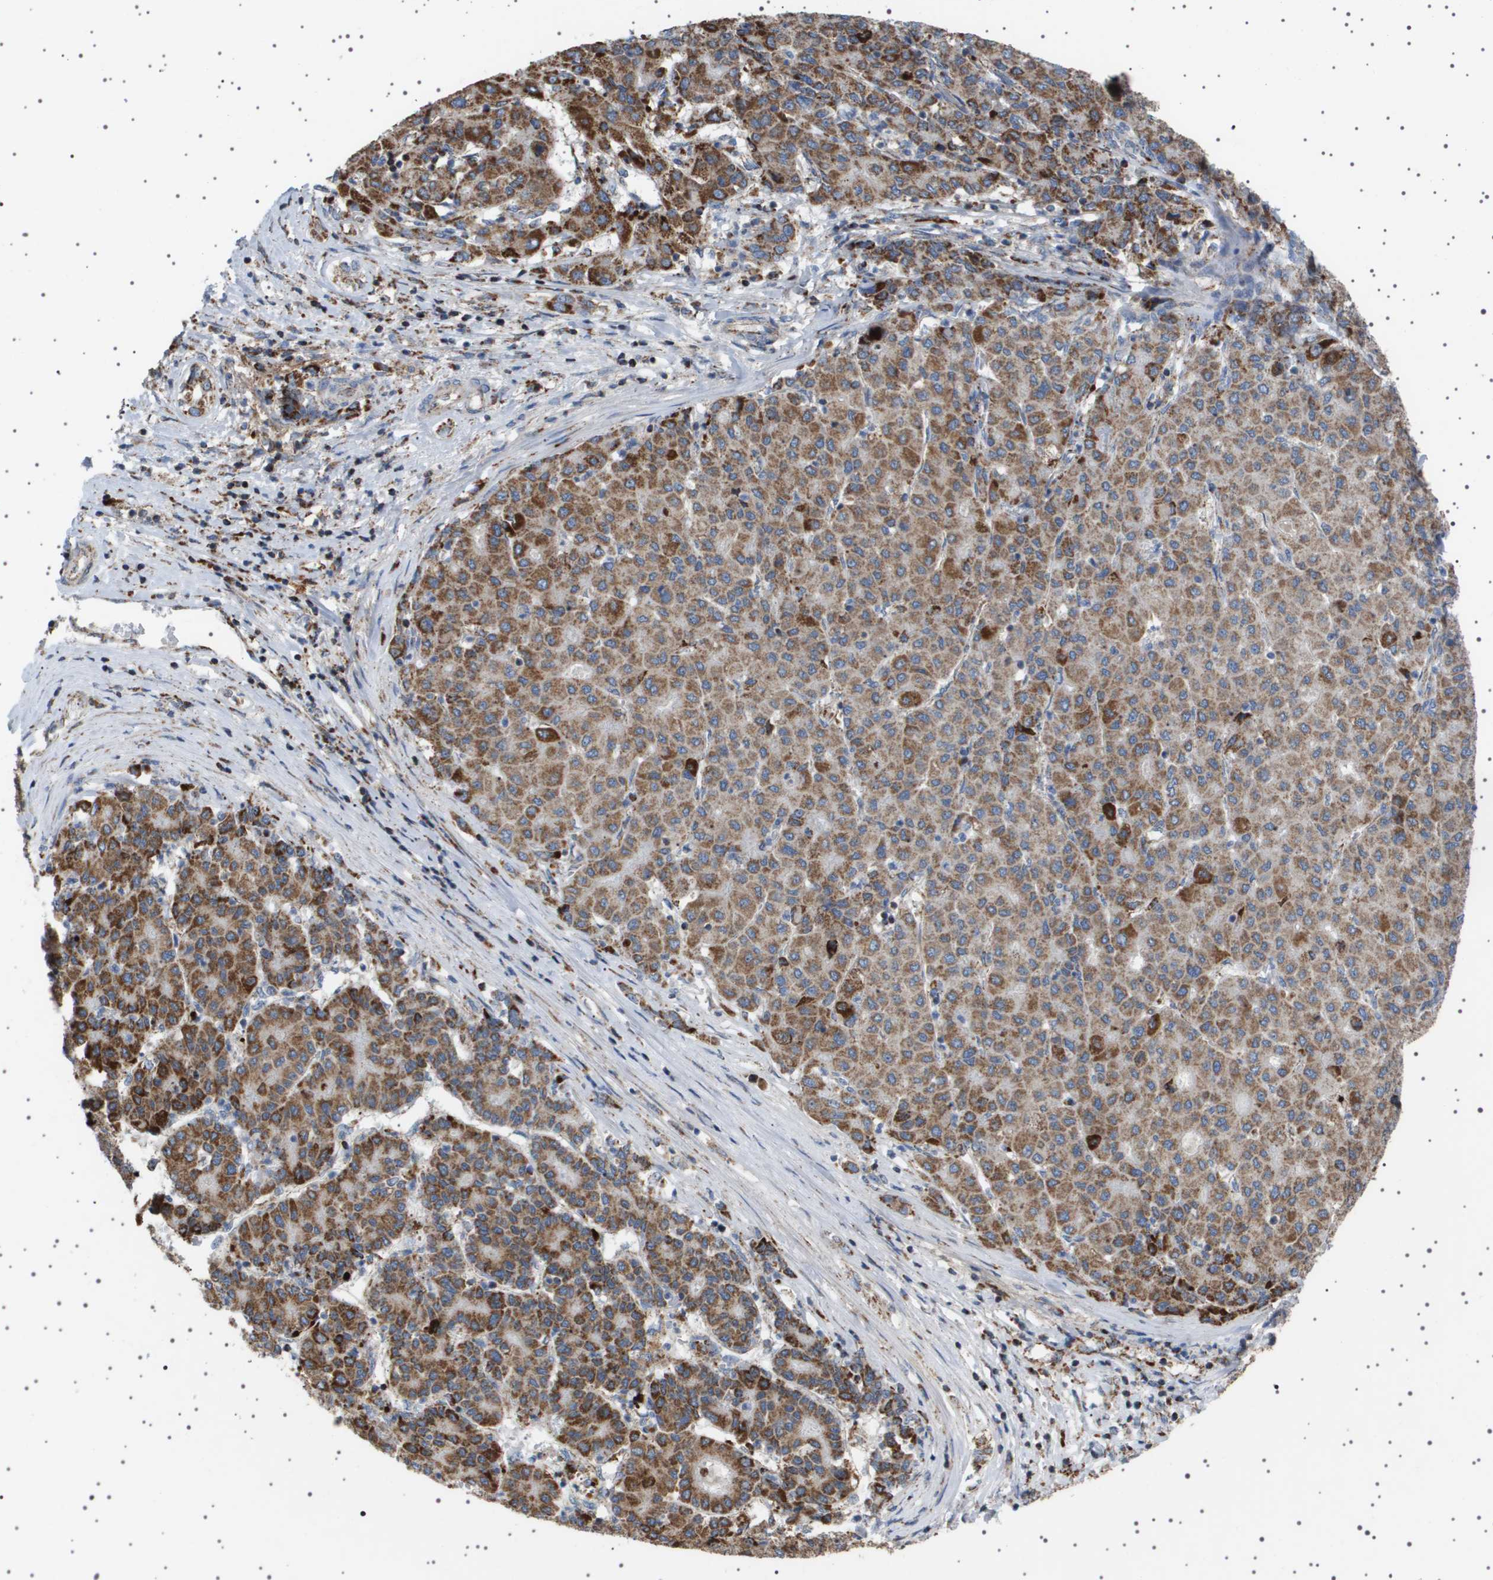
{"staining": {"intensity": "moderate", "quantity": ">75%", "location": "cytoplasmic/membranous"}, "tissue": "liver cancer", "cell_type": "Tumor cells", "image_type": "cancer", "snomed": [{"axis": "morphology", "description": "Carcinoma, Hepatocellular, NOS"}, {"axis": "topography", "description": "Liver"}], "caption": "Brown immunohistochemical staining in liver hepatocellular carcinoma reveals moderate cytoplasmic/membranous staining in approximately >75% of tumor cells.", "gene": "UBXN8", "patient": {"sex": "male", "age": 65}}